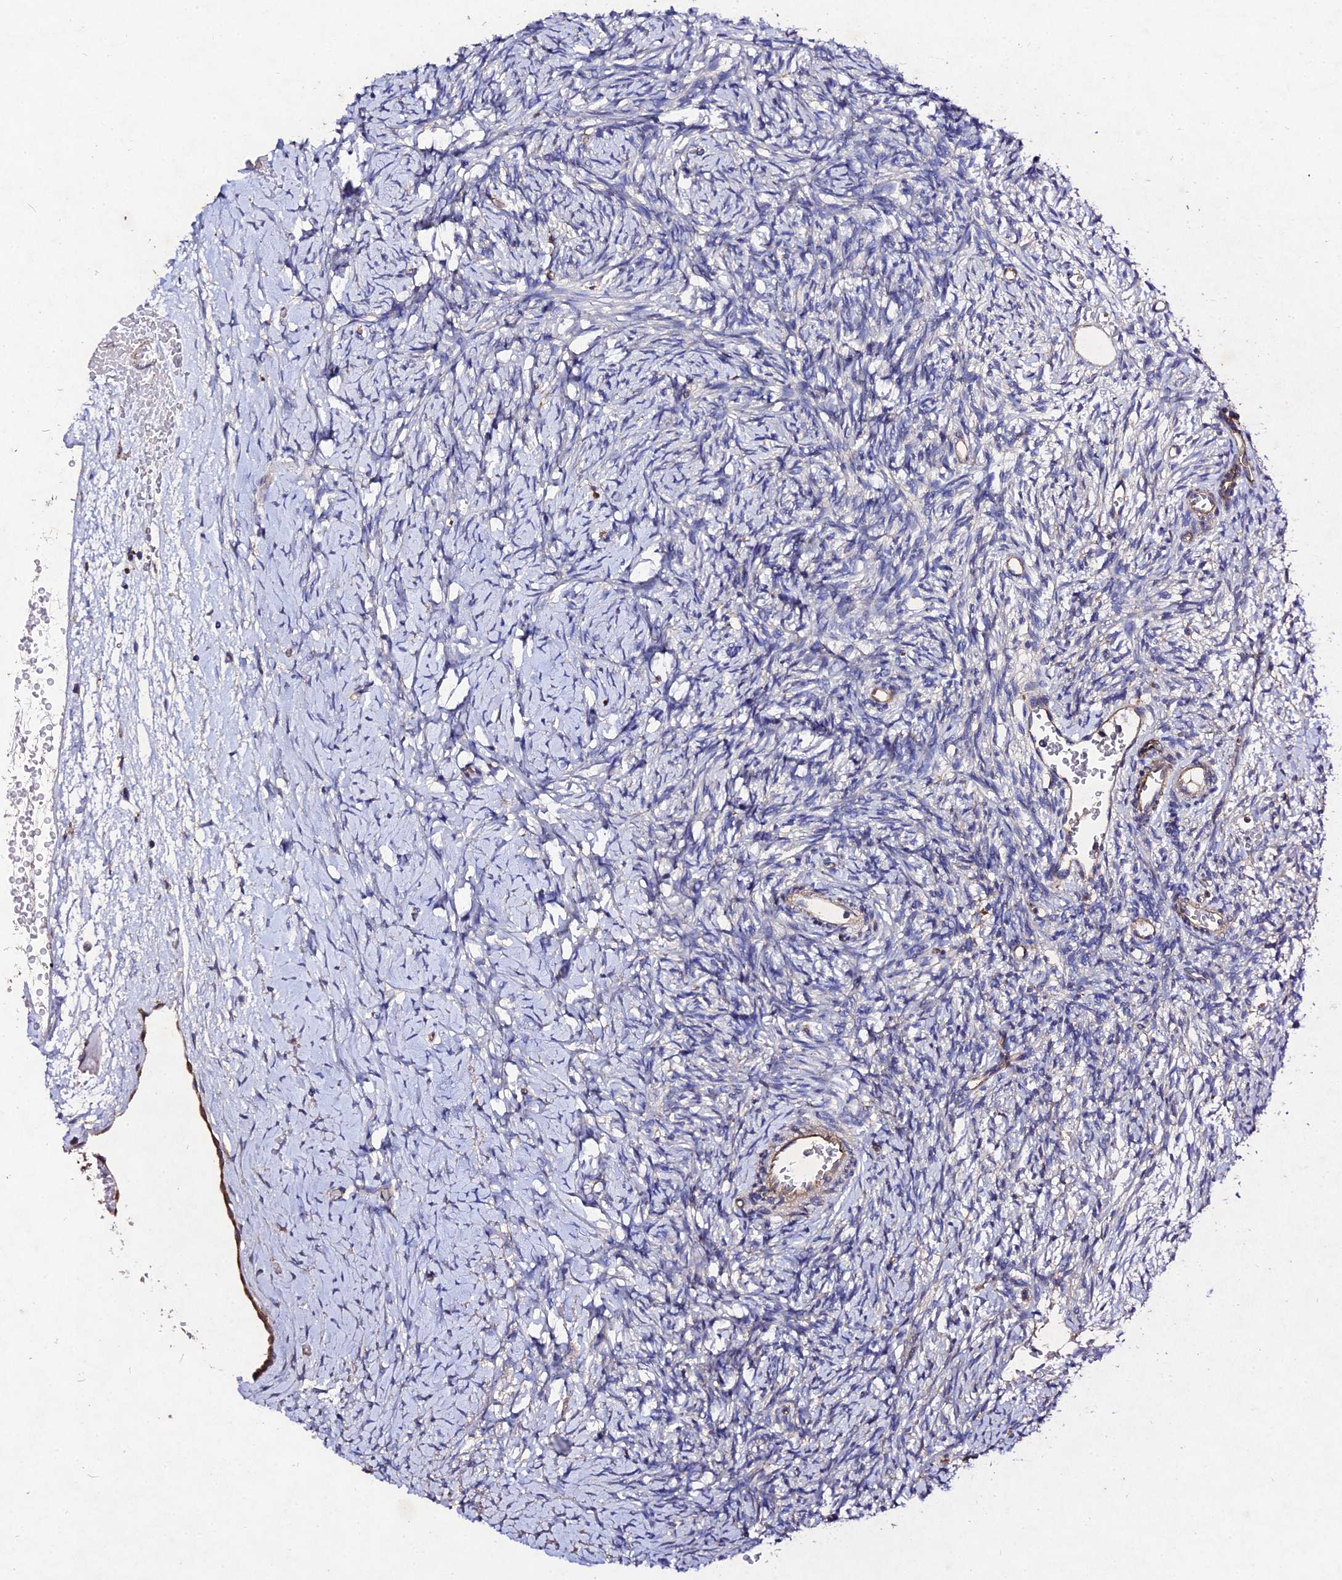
{"staining": {"intensity": "weak", "quantity": ">75%", "location": "cytoplasmic/membranous"}, "tissue": "ovary", "cell_type": "Follicle cells", "image_type": "normal", "snomed": [{"axis": "morphology", "description": "Normal tissue, NOS"}, {"axis": "topography", "description": "Ovary"}], "caption": "A micrograph showing weak cytoplasmic/membranous positivity in approximately >75% of follicle cells in benign ovary, as visualized by brown immunohistochemical staining.", "gene": "AP3M1", "patient": {"sex": "female", "age": 39}}